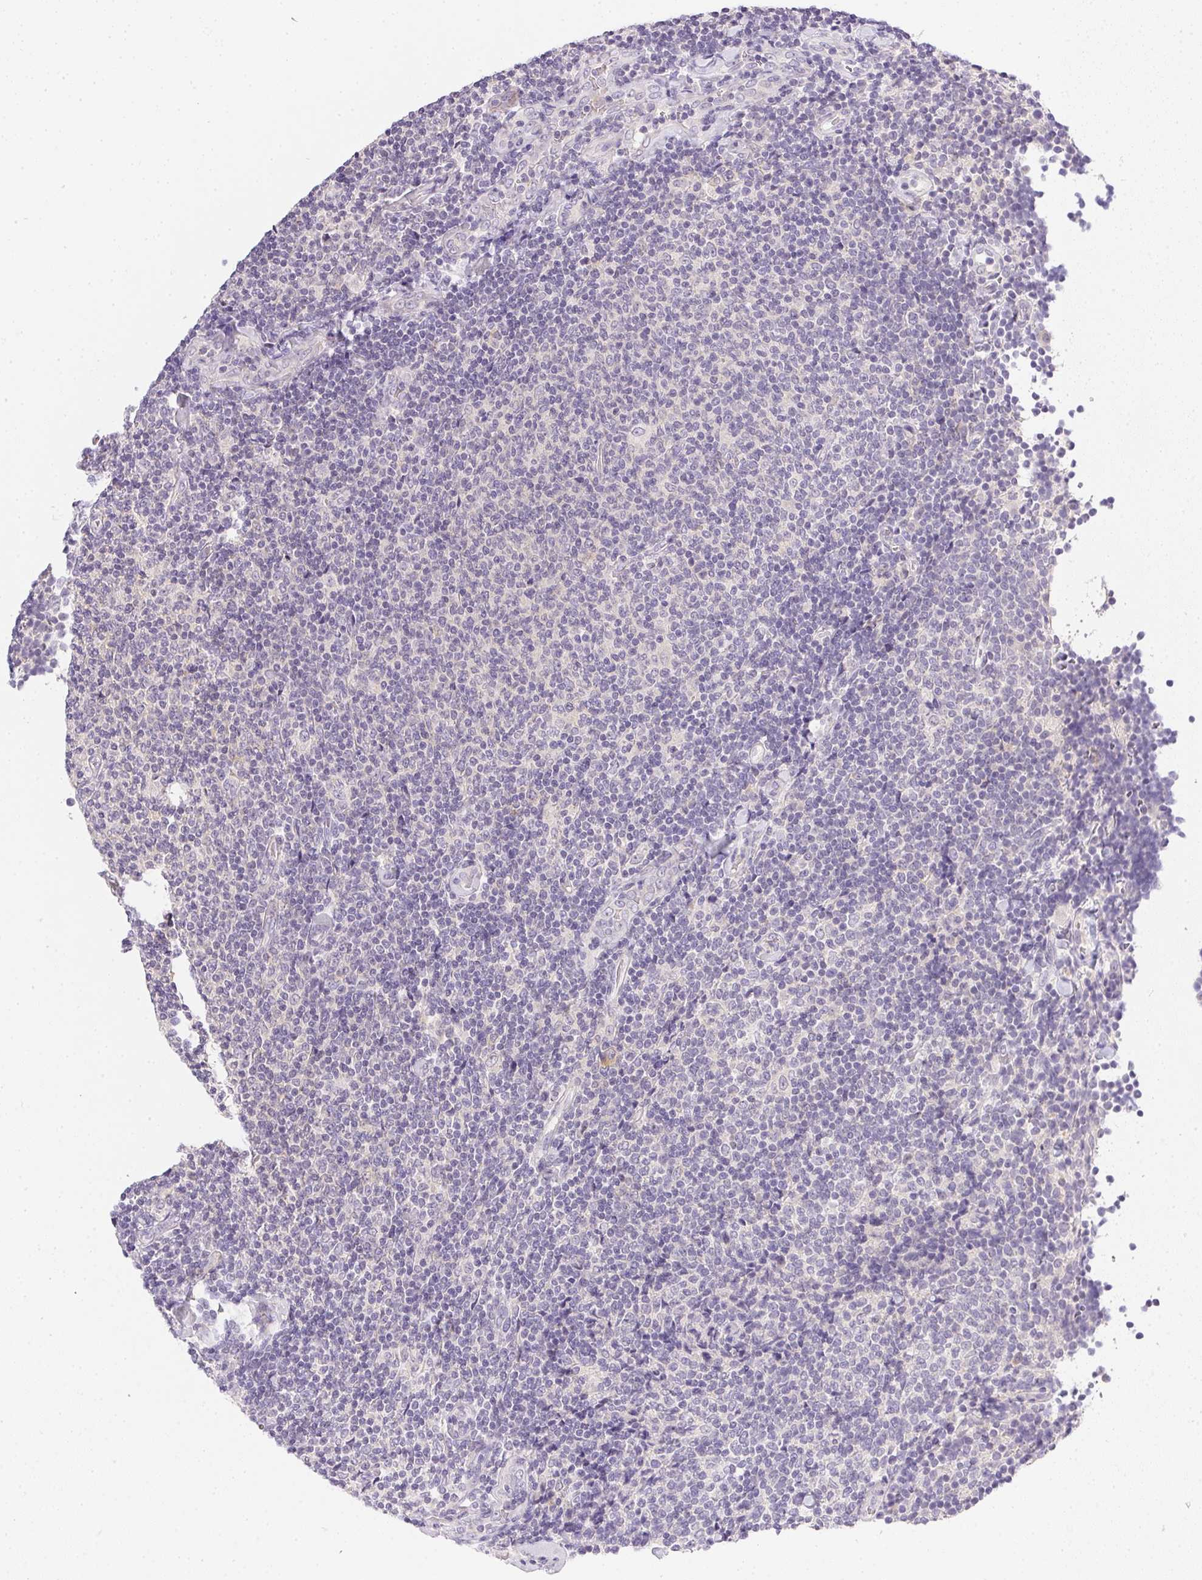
{"staining": {"intensity": "negative", "quantity": "none", "location": "none"}, "tissue": "lymphoma", "cell_type": "Tumor cells", "image_type": "cancer", "snomed": [{"axis": "morphology", "description": "Malignant lymphoma, non-Hodgkin's type, Low grade"}, {"axis": "topography", "description": "Lymph node"}], "caption": "IHC photomicrograph of neoplastic tissue: human lymphoma stained with DAB (3,3'-diaminobenzidine) shows no significant protein positivity in tumor cells.", "gene": "SLC17A7", "patient": {"sex": "male", "age": 52}}